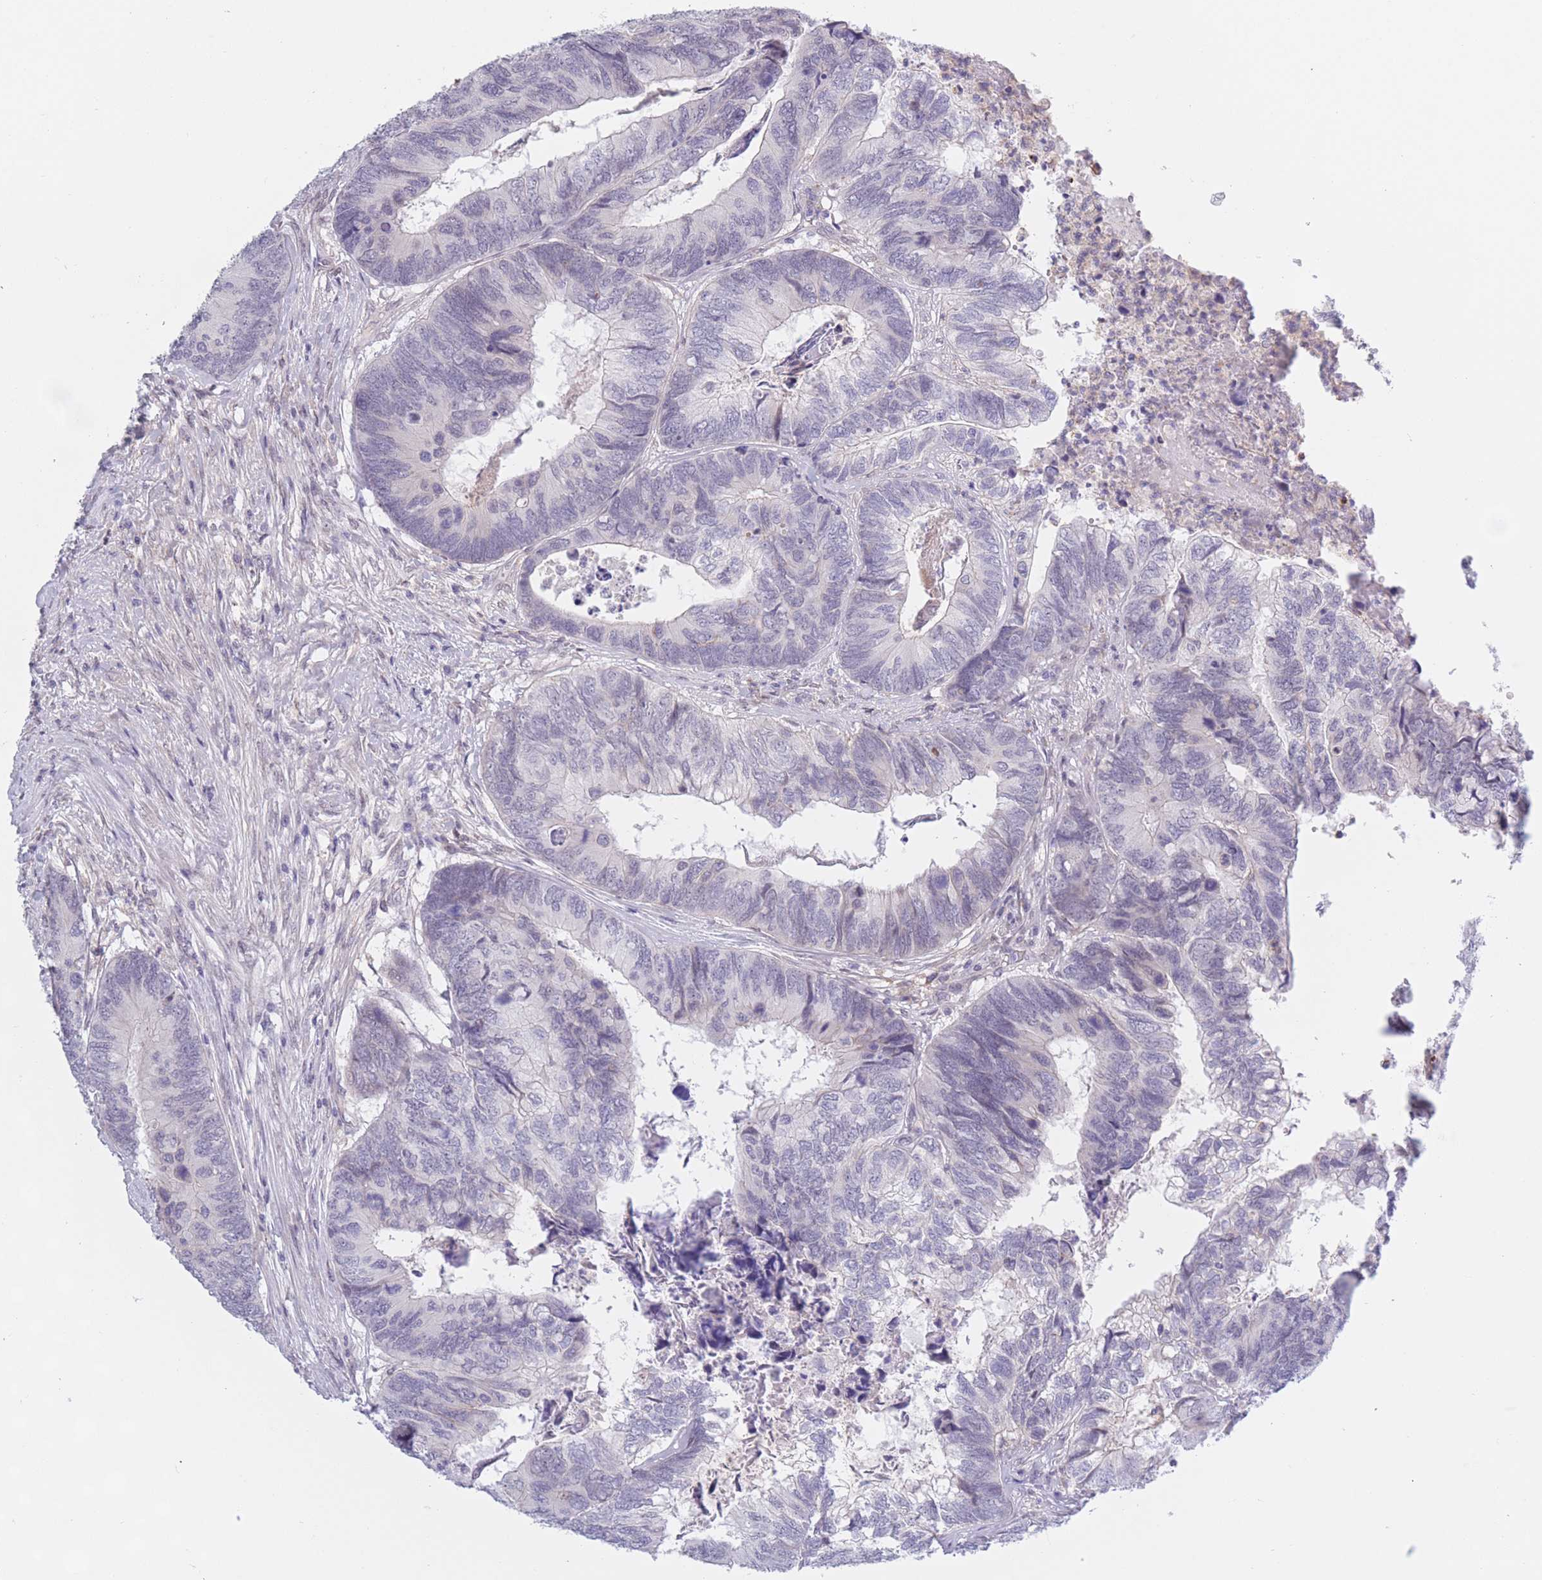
{"staining": {"intensity": "negative", "quantity": "none", "location": "none"}, "tissue": "colorectal cancer", "cell_type": "Tumor cells", "image_type": "cancer", "snomed": [{"axis": "morphology", "description": "Adenocarcinoma, NOS"}, {"axis": "topography", "description": "Colon"}], "caption": "Immunohistochemistry (IHC) micrograph of human colorectal cancer (adenocarcinoma) stained for a protein (brown), which reveals no positivity in tumor cells.", "gene": "PODXL", "patient": {"sex": "female", "age": 67}}